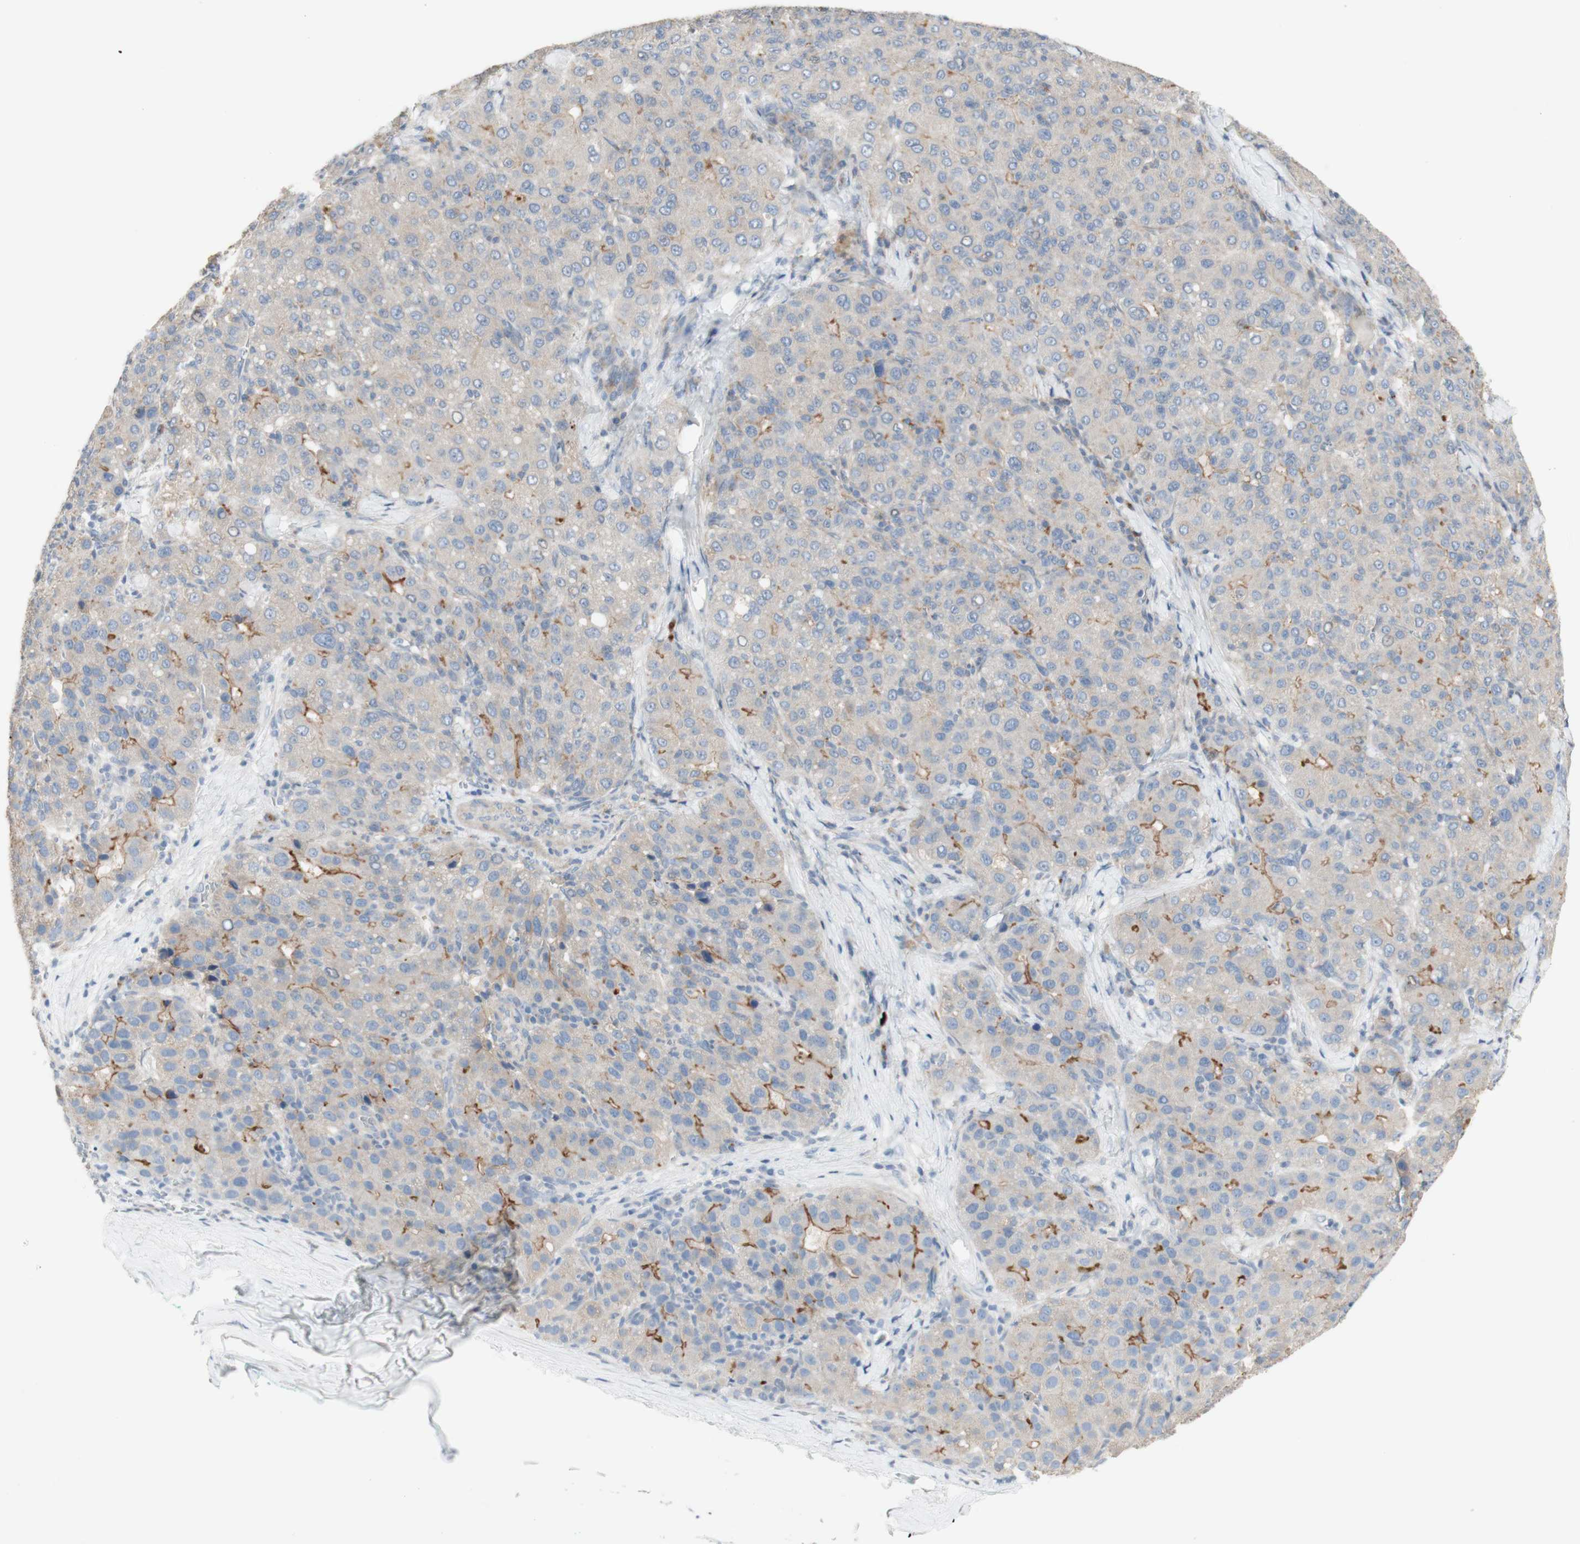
{"staining": {"intensity": "moderate", "quantity": "25%-75%", "location": "cytoplasmic/membranous"}, "tissue": "liver cancer", "cell_type": "Tumor cells", "image_type": "cancer", "snomed": [{"axis": "morphology", "description": "Carcinoma, Hepatocellular, NOS"}, {"axis": "topography", "description": "Liver"}], "caption": "Immunohistochemical staining of human liver hepatocellular carcinoma exhibits medium levels of moderate cytoplasmic/membranous expression in about 25%-75% of tumor cells. (brown staining indicates protein expression, while blue staining denotes nuclei).", "gene": "MANEA", "patient": {"sex": "male", "age": 65}}